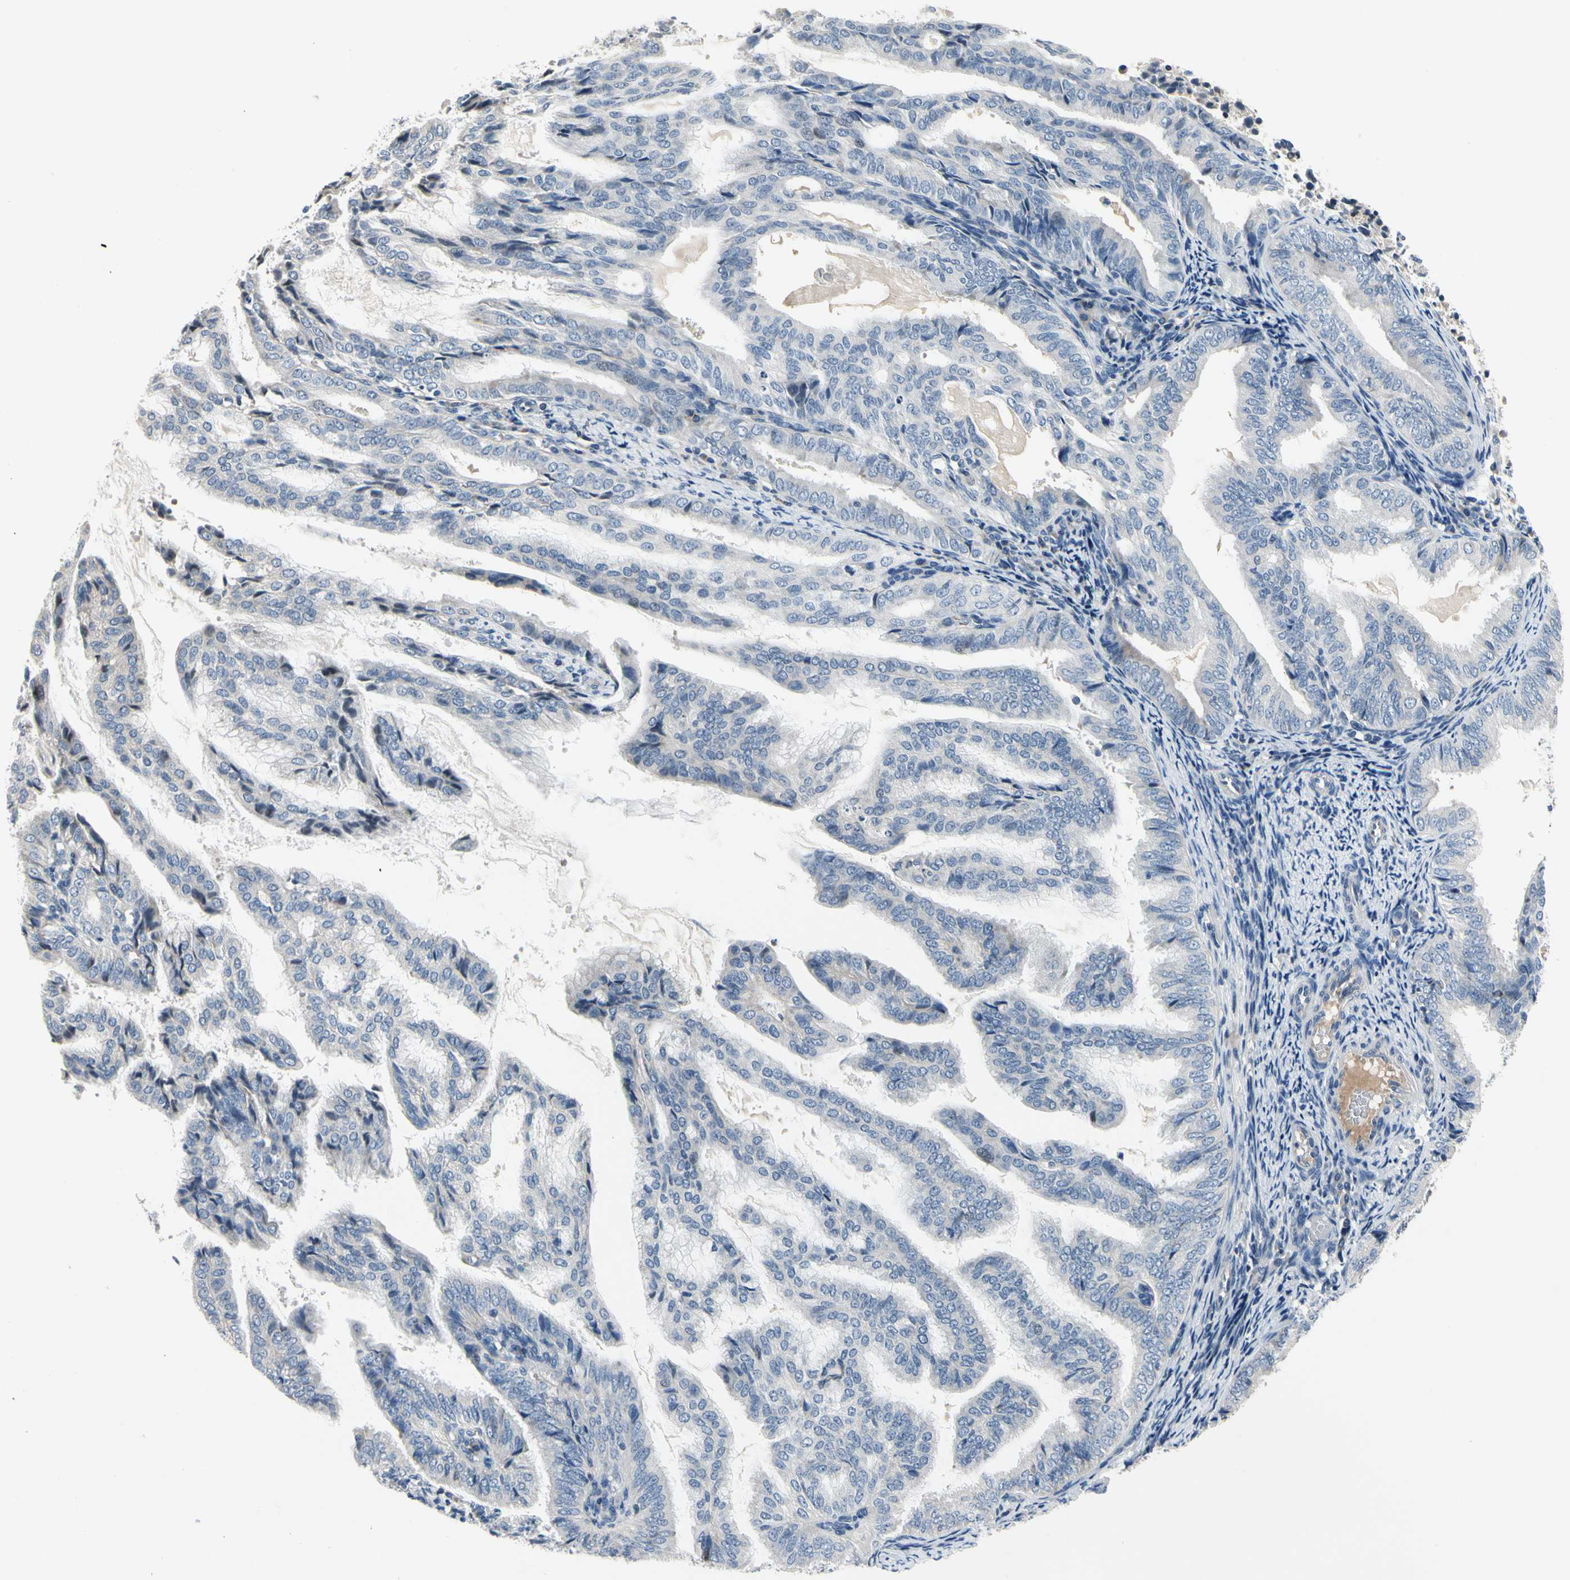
{"staining": {"intensity": "negative", "quantity": "none", "location": "none"}, "tissue": "endometrial cancer", "cell_type": "Tumor cells", "image_type": "cancer", "snomed": [{"axis": "morphology", "description": "Adenocarcinoma, NOS"}, {"axis": "topography", "description": "Endometrium"}], "caption": "High power microscopy image of an immunohistochemistry (IHC) micrograph of endometrial cancer, revealing no significant positivity in tumor cells.", "gene": "NFASC", "patient": {"sex": "female", "age": 58}}